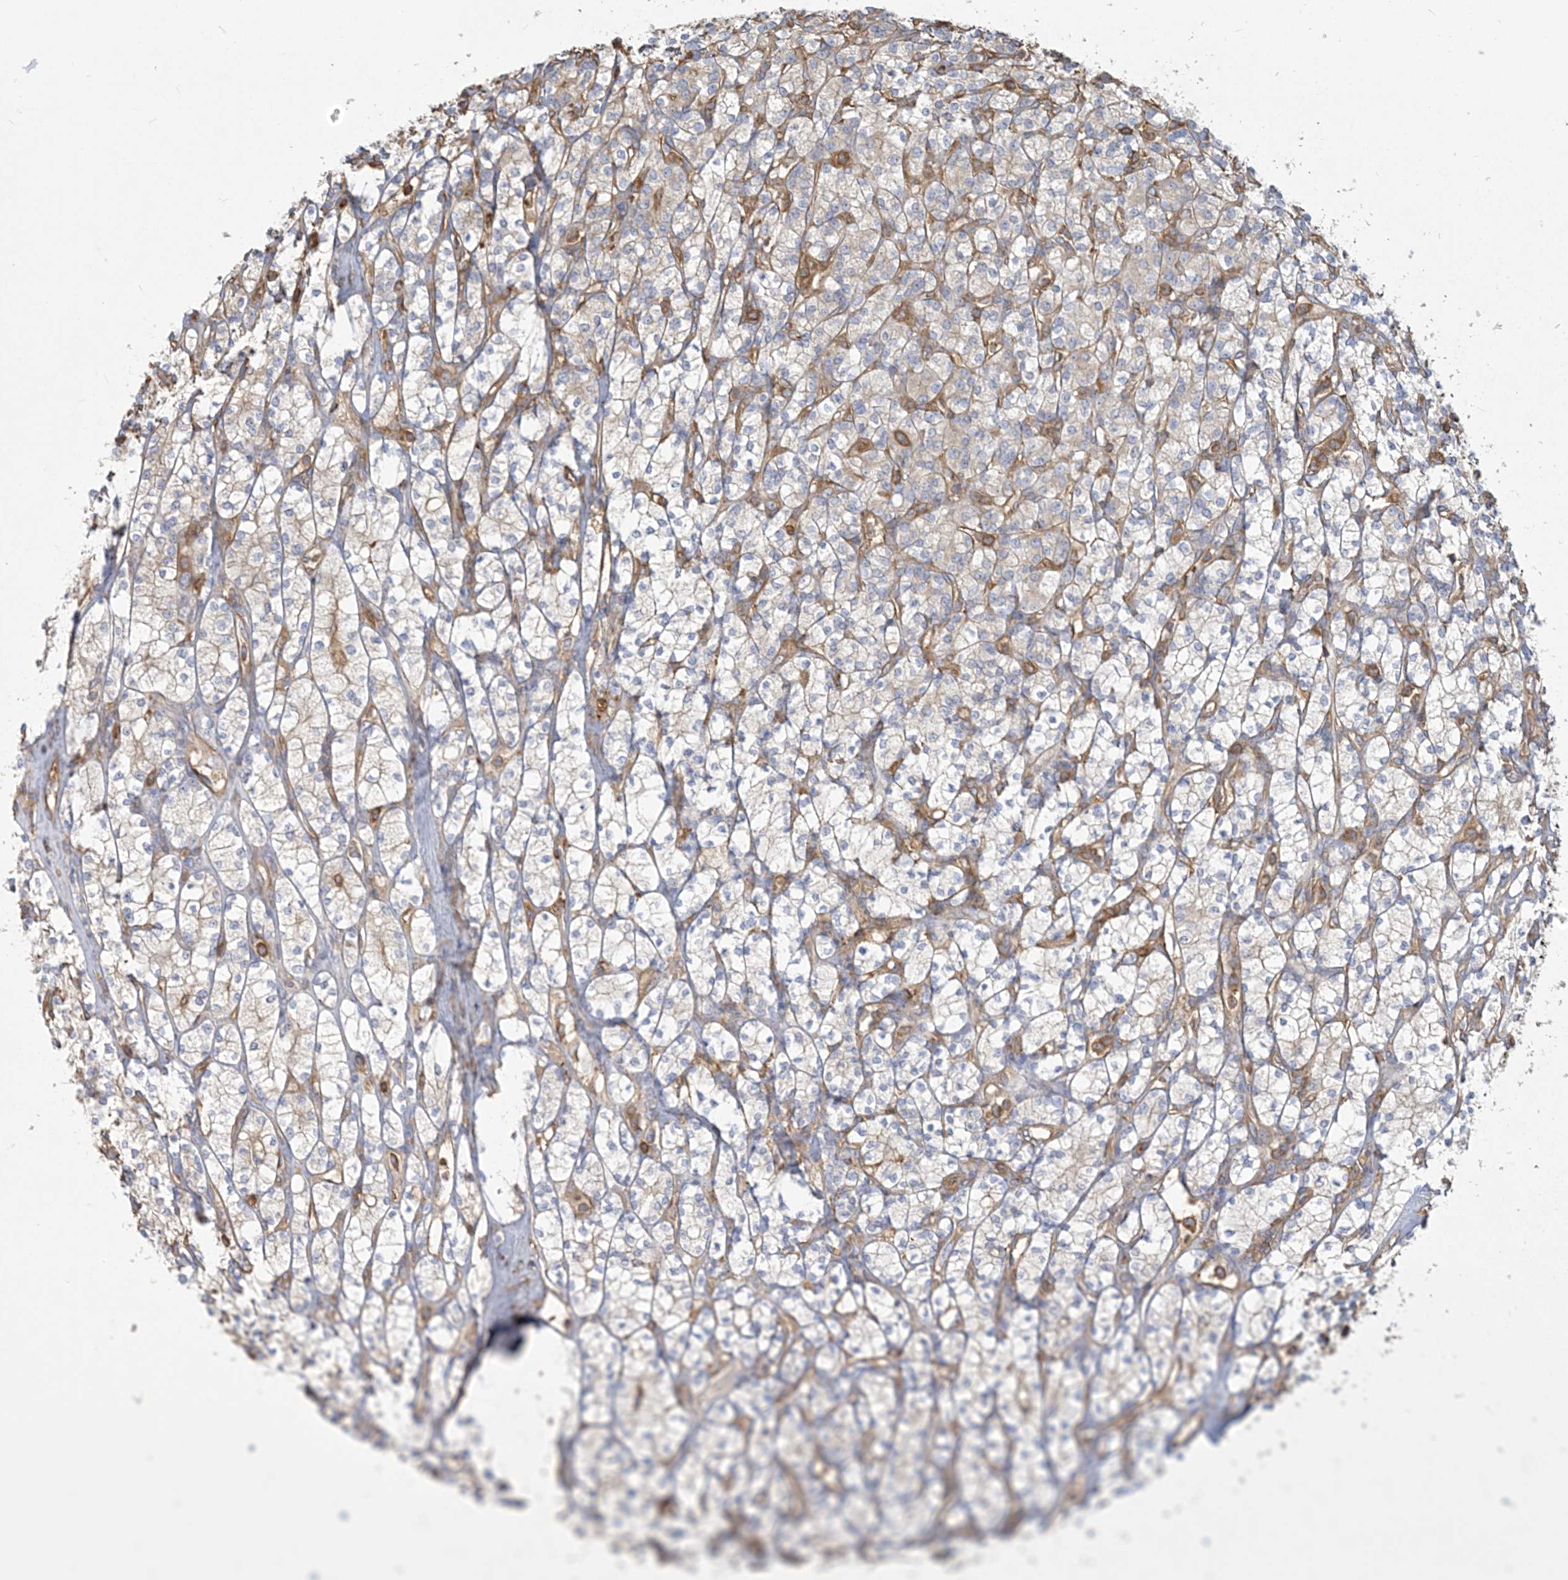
{"staining": {"intensity": "negative", "quantity": "none", "location": "none"}, "tissue": "renal cancer", "cell_type": "Tumor cells", "image_type": "cancer", "snomed": [{"axis": "morphology", "description": "Adenocarcinoma, NOS"}, {"axis": "topography", "description": "Kidney"}], "caption": "Tumor cells are negative for brown protein staining in renal cancer.", "gene": "ANKS1A", "patient": {"sex": "male", "age": 77}}